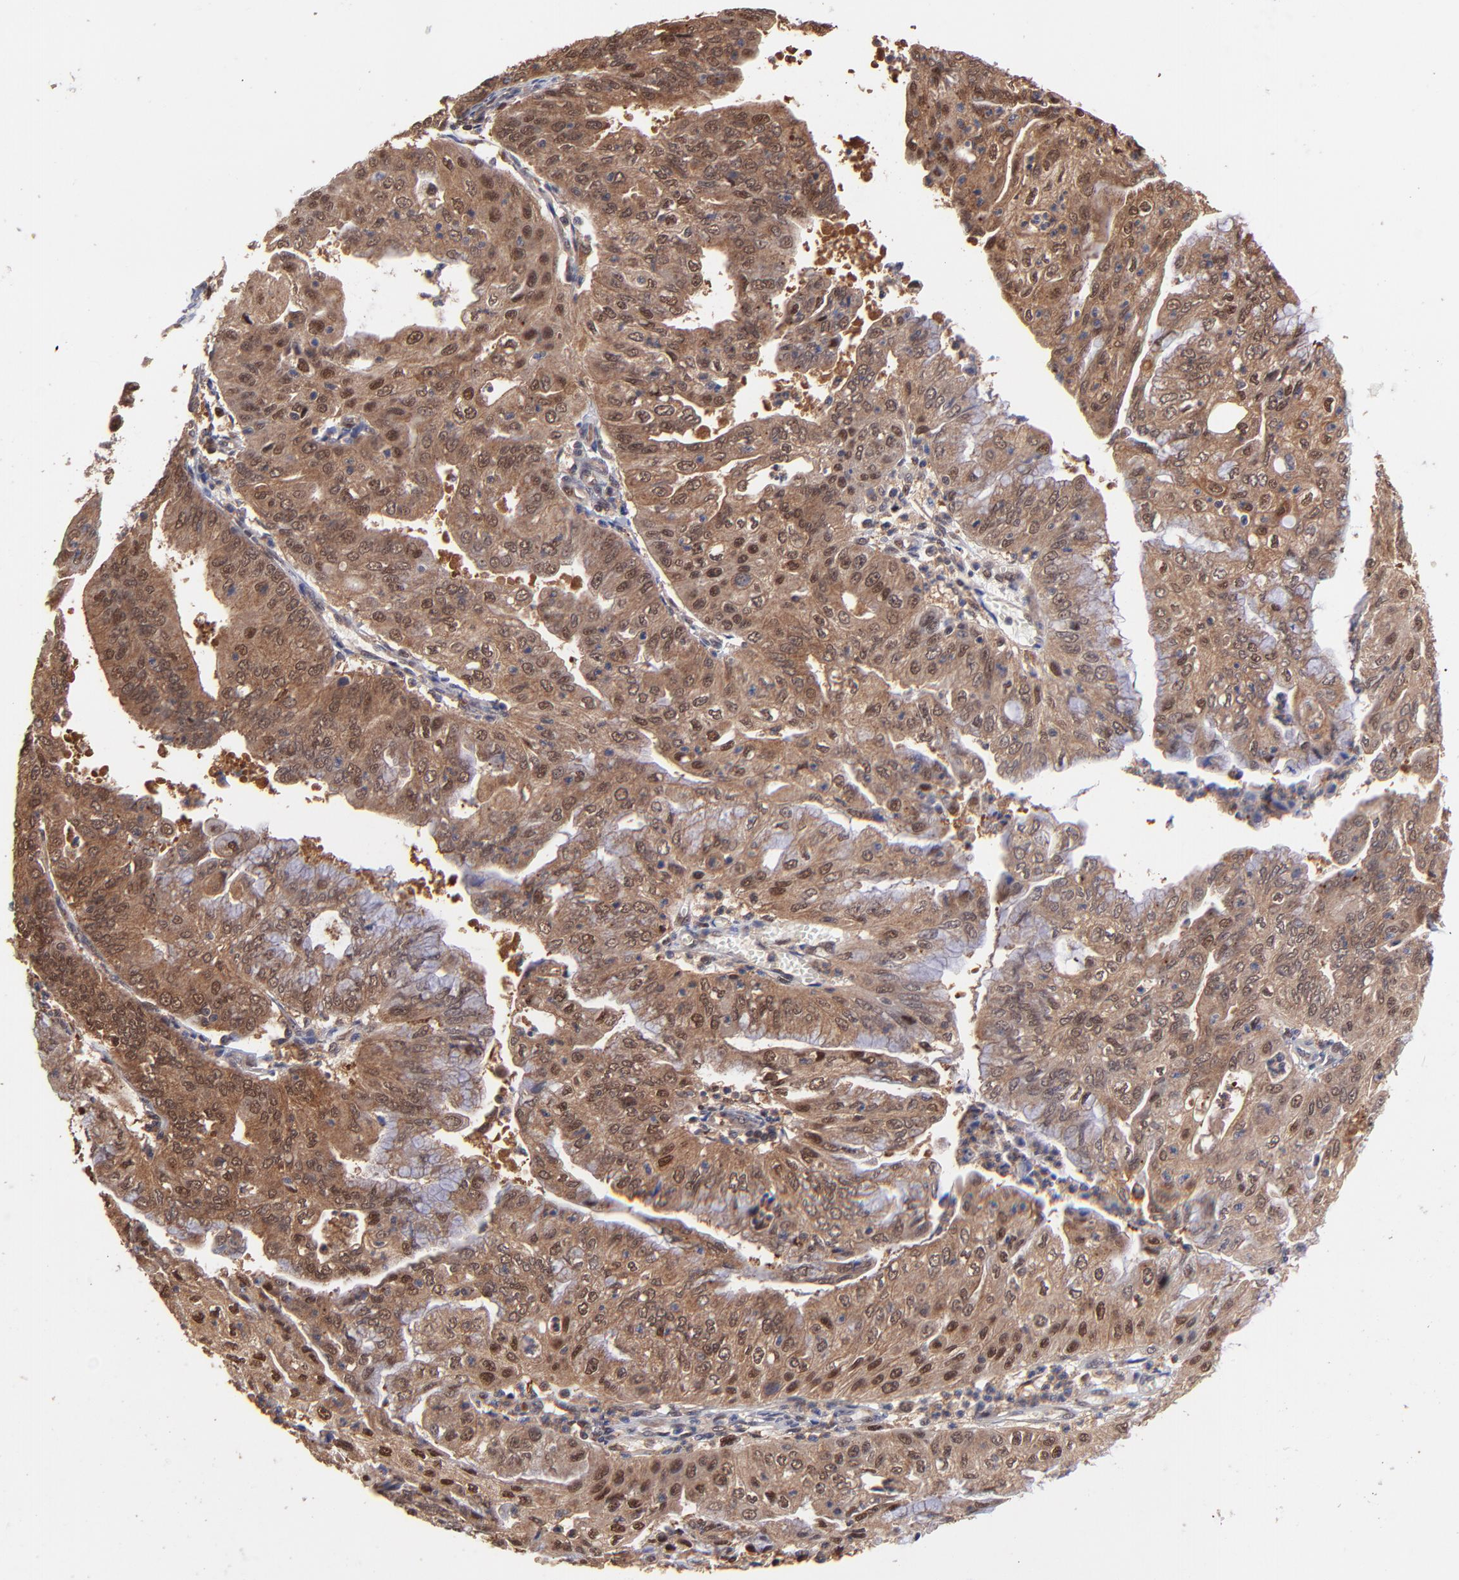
{"staining": {"intensity": "strong", "quantity": ">75%", "location": "cytoplasmic/membranous,nuclear"}, "tissue": "endometrial cancer", "cell_type": "Tumor cells", "image_type": "cancer", "snomed": [{"axis": "morphology", "description": "Adenocarcinoma, NOS"}, {"axis": "topography", "description": "Endometrium"}], "caption": "Tumor cells exhibit high levels of strong cytoplasmic/membranous and nuclear positivity in approximately >75% of cells in endometrial cancer (adenocarcinoma).", "gene": "PSMA6", "patient": {"sex": "female", "age": 79}}